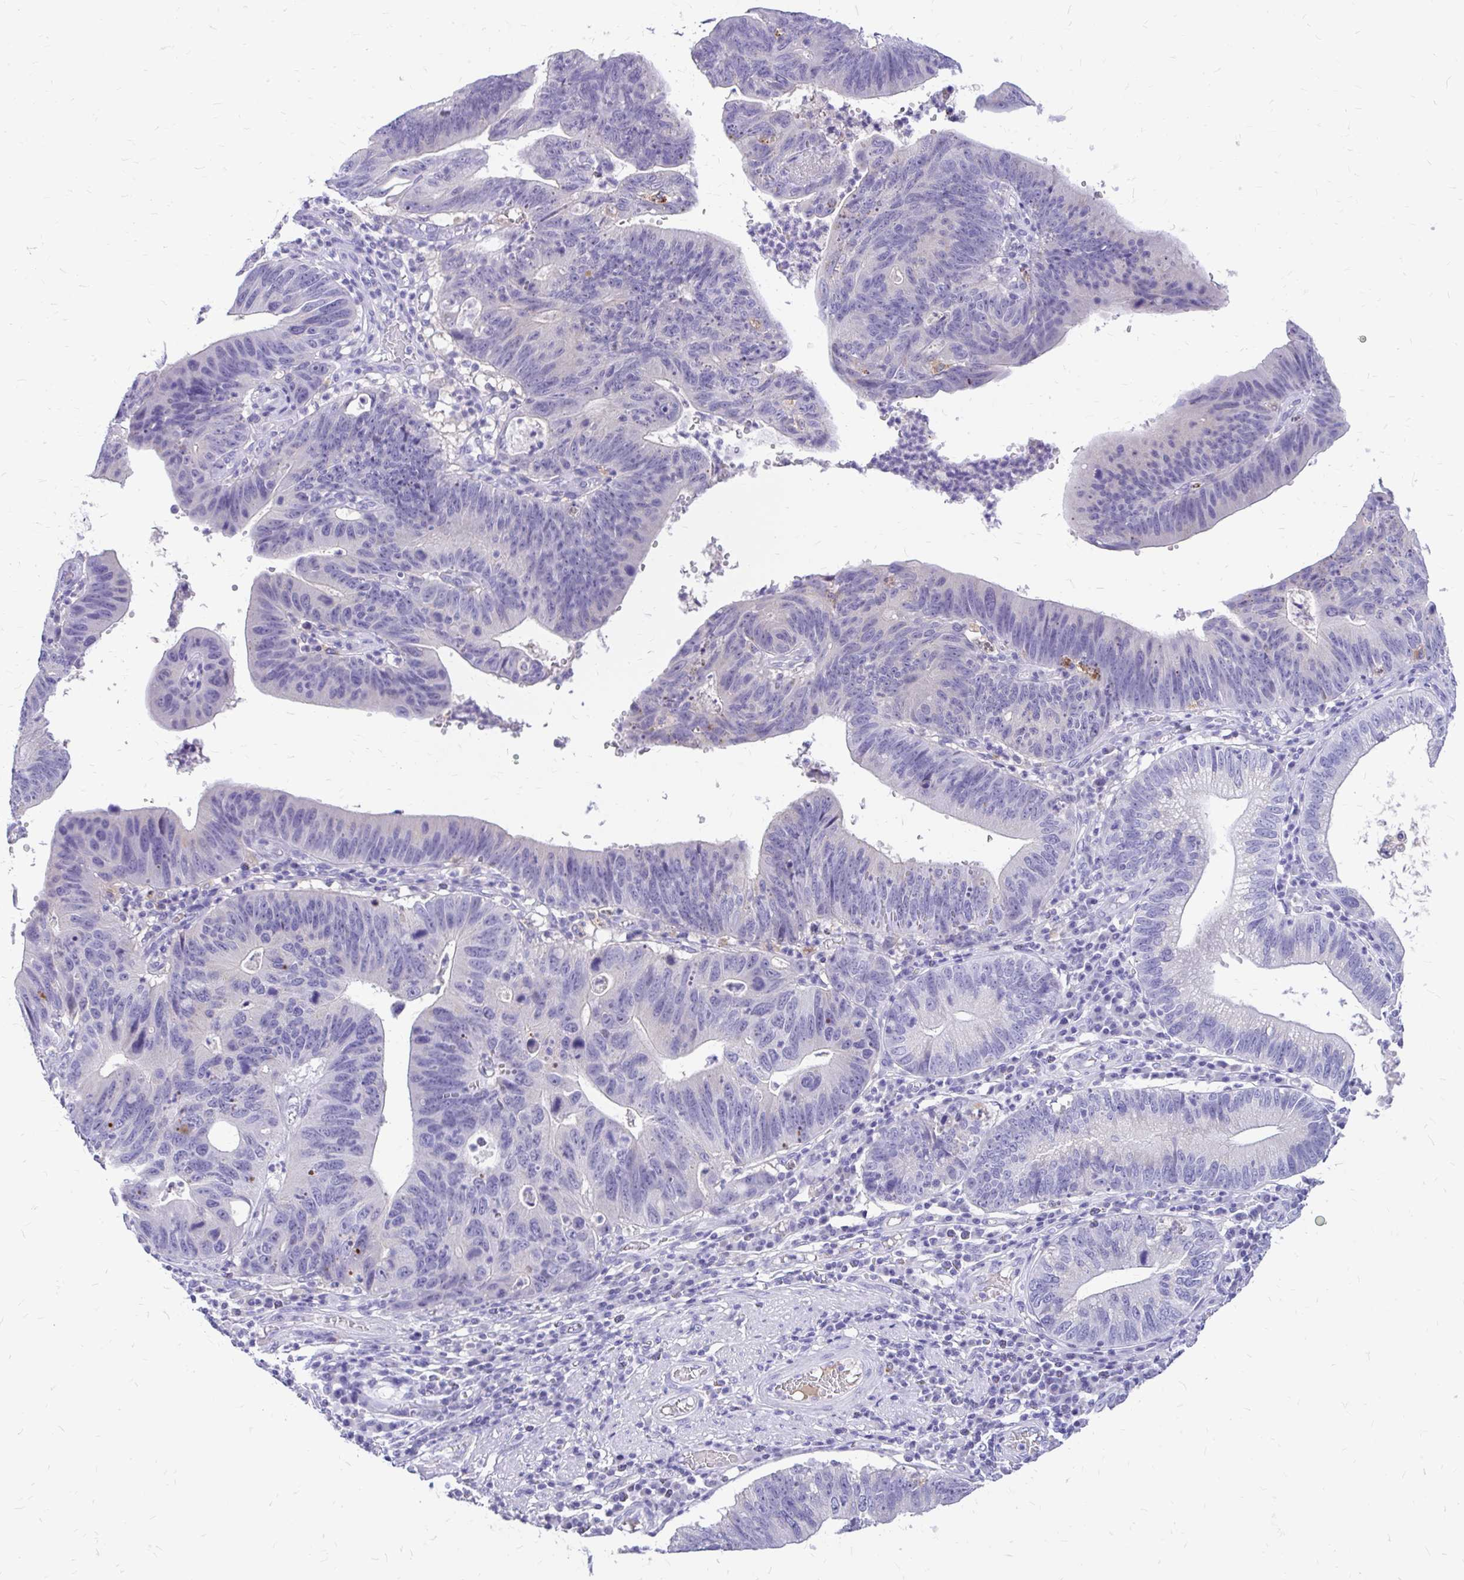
{"staining": {"intensity": "negative", "quantity": "none", "location": "none"}, "tissue": "stomach cancer", "cell_type": "Tumor cells", "image_type": "cancer", "snomed": [{"axis": "morphology", "description": "Adenocarcinoma, NOS"}, {"axis": "topography", "description": "Stomach"}], "caption": "High power microscopy image of an IHC micrograph of stomach cancer (adenocarcinoma), revealing no significant positivity in tumor cells.", "gene": "MAP1LC3A", "patient": {"sex": "male", "age": 59}}